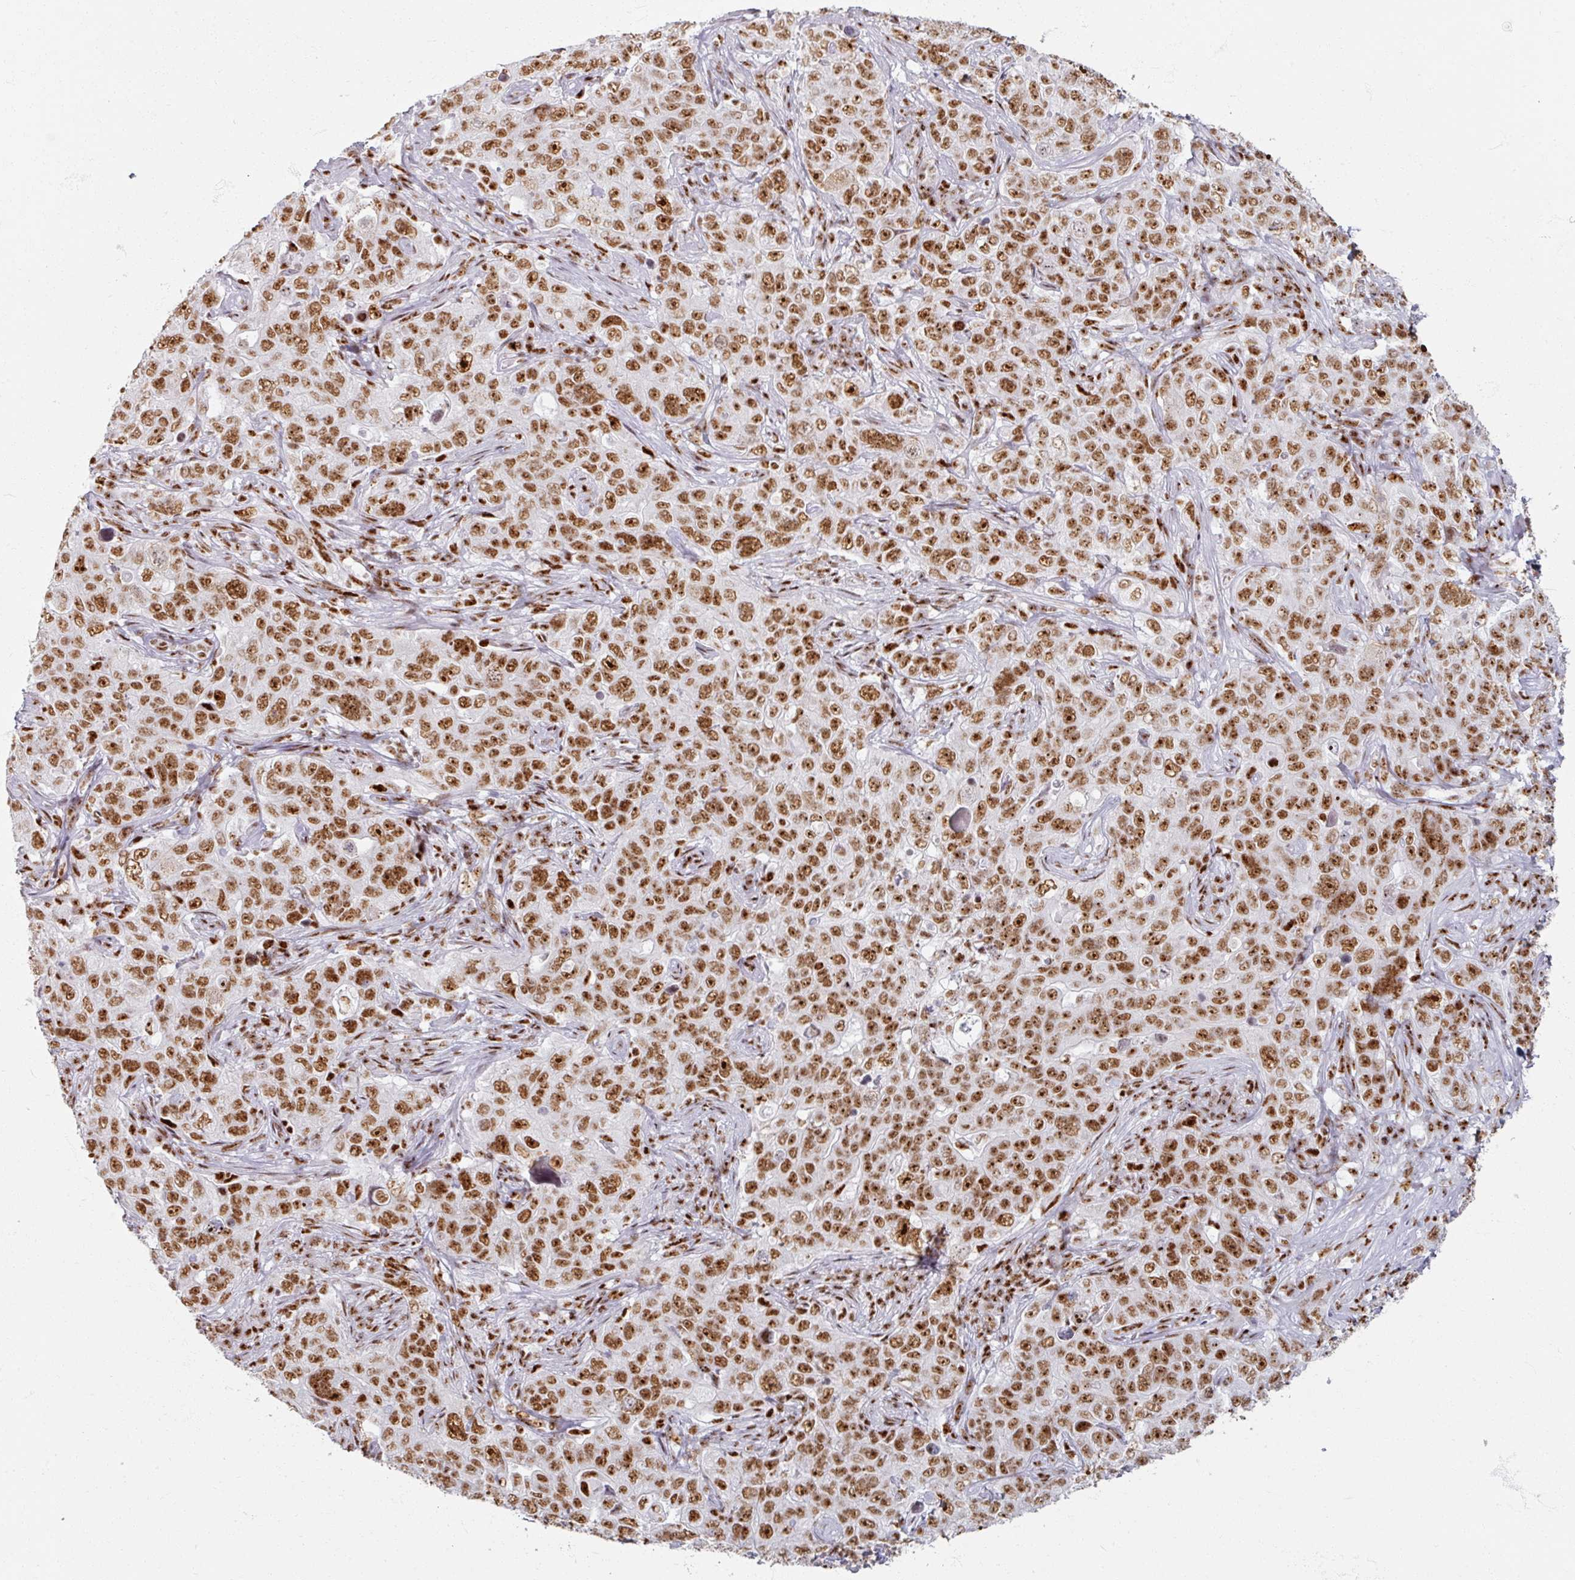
{"staining": {"intensity": "moderate", "quantity": ">75%", "location": "nuclear"}, "tissue": "pancreatic cancer", "cell_type": "Tumor cells", "image_type": "cancer", "snomed": [{"axis": "morphology", "description": "Adenocarcinoma, NOS"}, {"axis": "topography", "description": "Pancreas"}], "caption": "An image of pancreatic cancer (adenocarcinoma) stained for a protein reveals moderate nuclear brown staining in tumor cells.", "gene": "ADAR", "patient": {"sex": "male", "age": 68}}